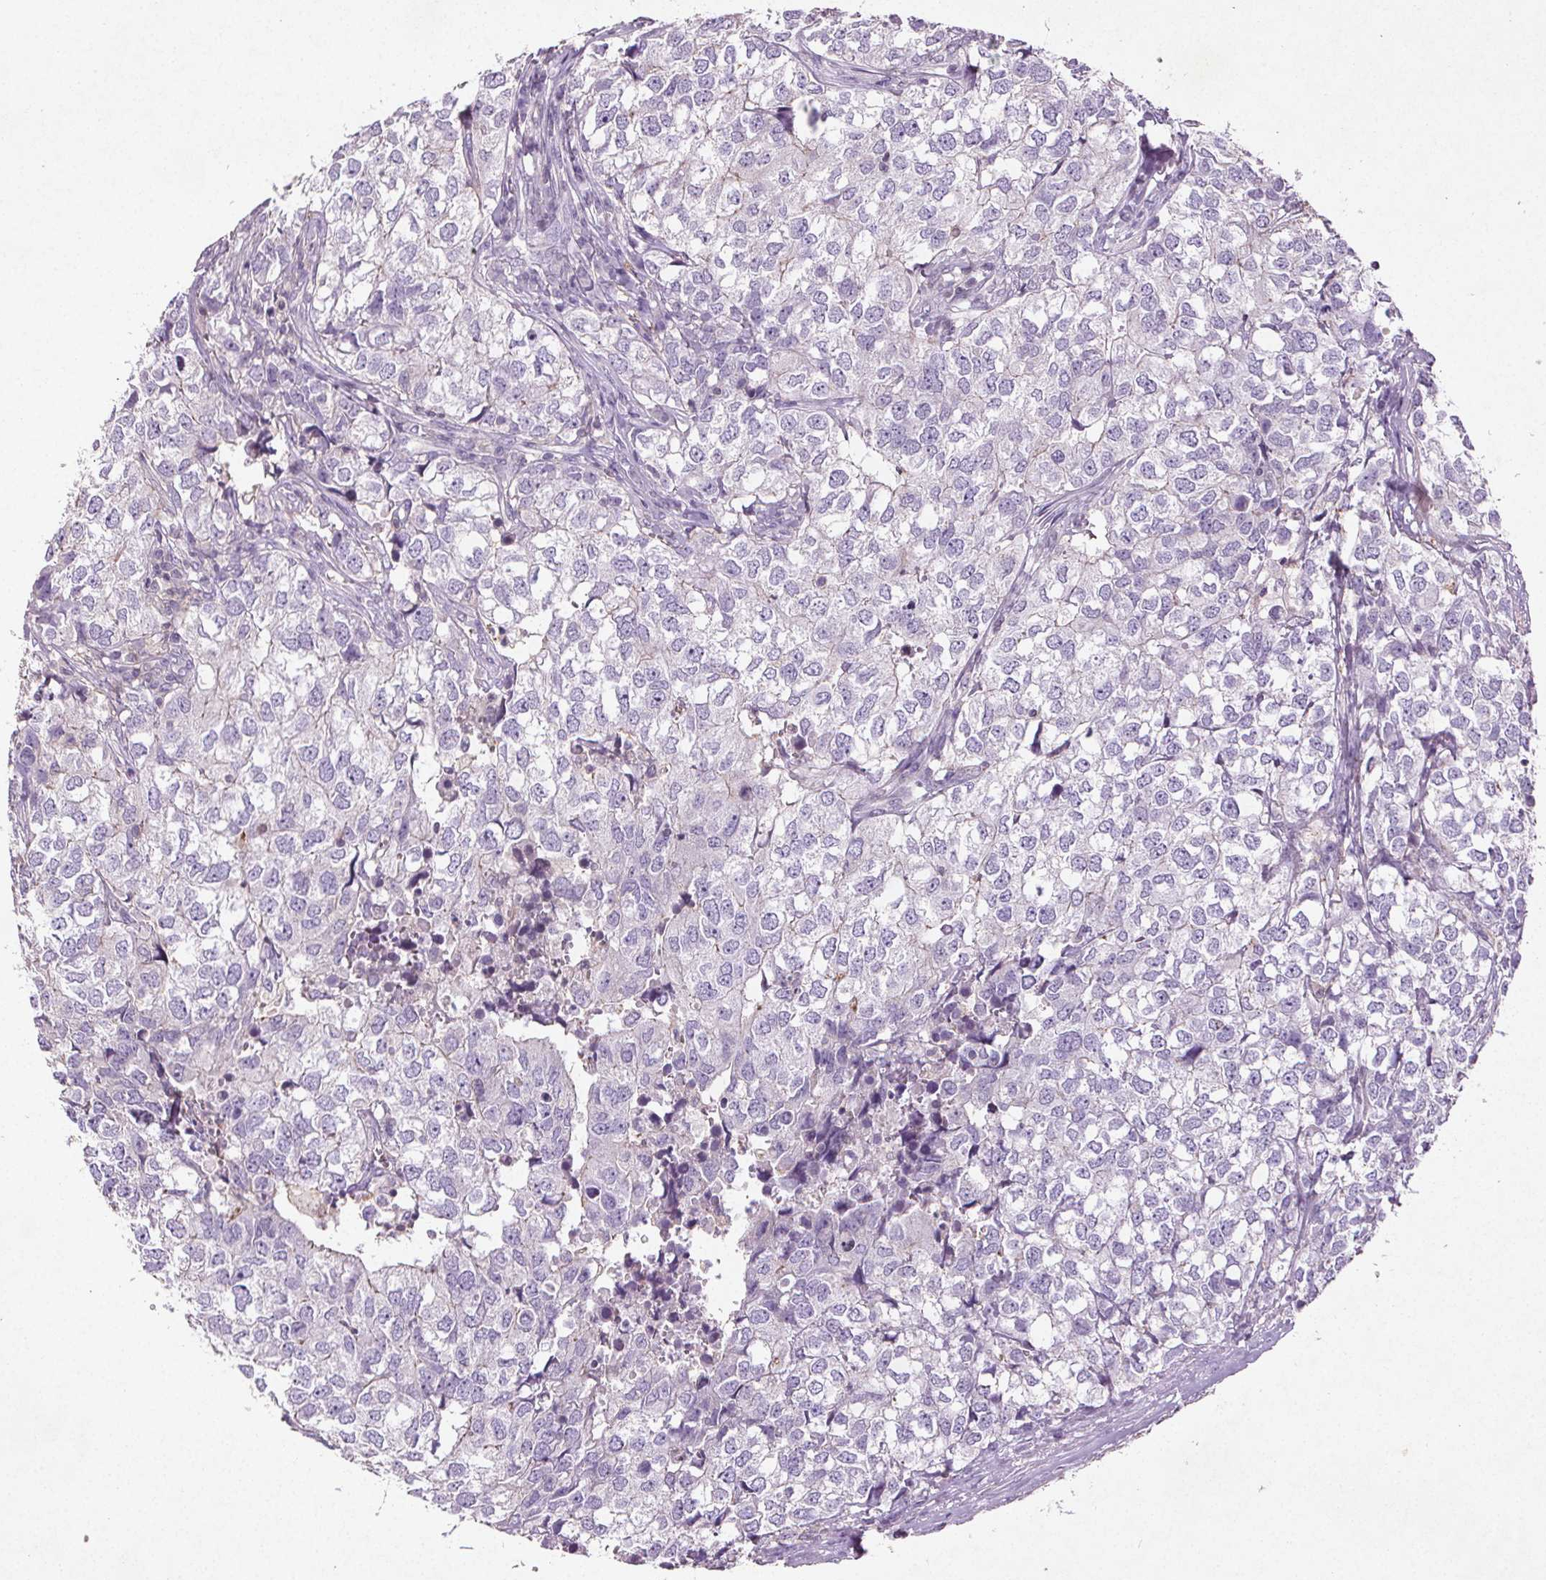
{"staining": {"intensity": "negative", "quantity": "none", "location": "none"}, "tissue": "breast cancer", "cell_type": "Tumor cells", "image_type": "cancer", "snomed": [{"axis": "morphology", "description": "Duct carcinoma"}, {"axis": "topography", "description": "Breast"}], "caption": "The histopathology image reveals no staining of tumor cells in invasive ductal carcinoma (breast).", "gene": "C19orf84", "patient": {"sex": "female", "age": 30}}